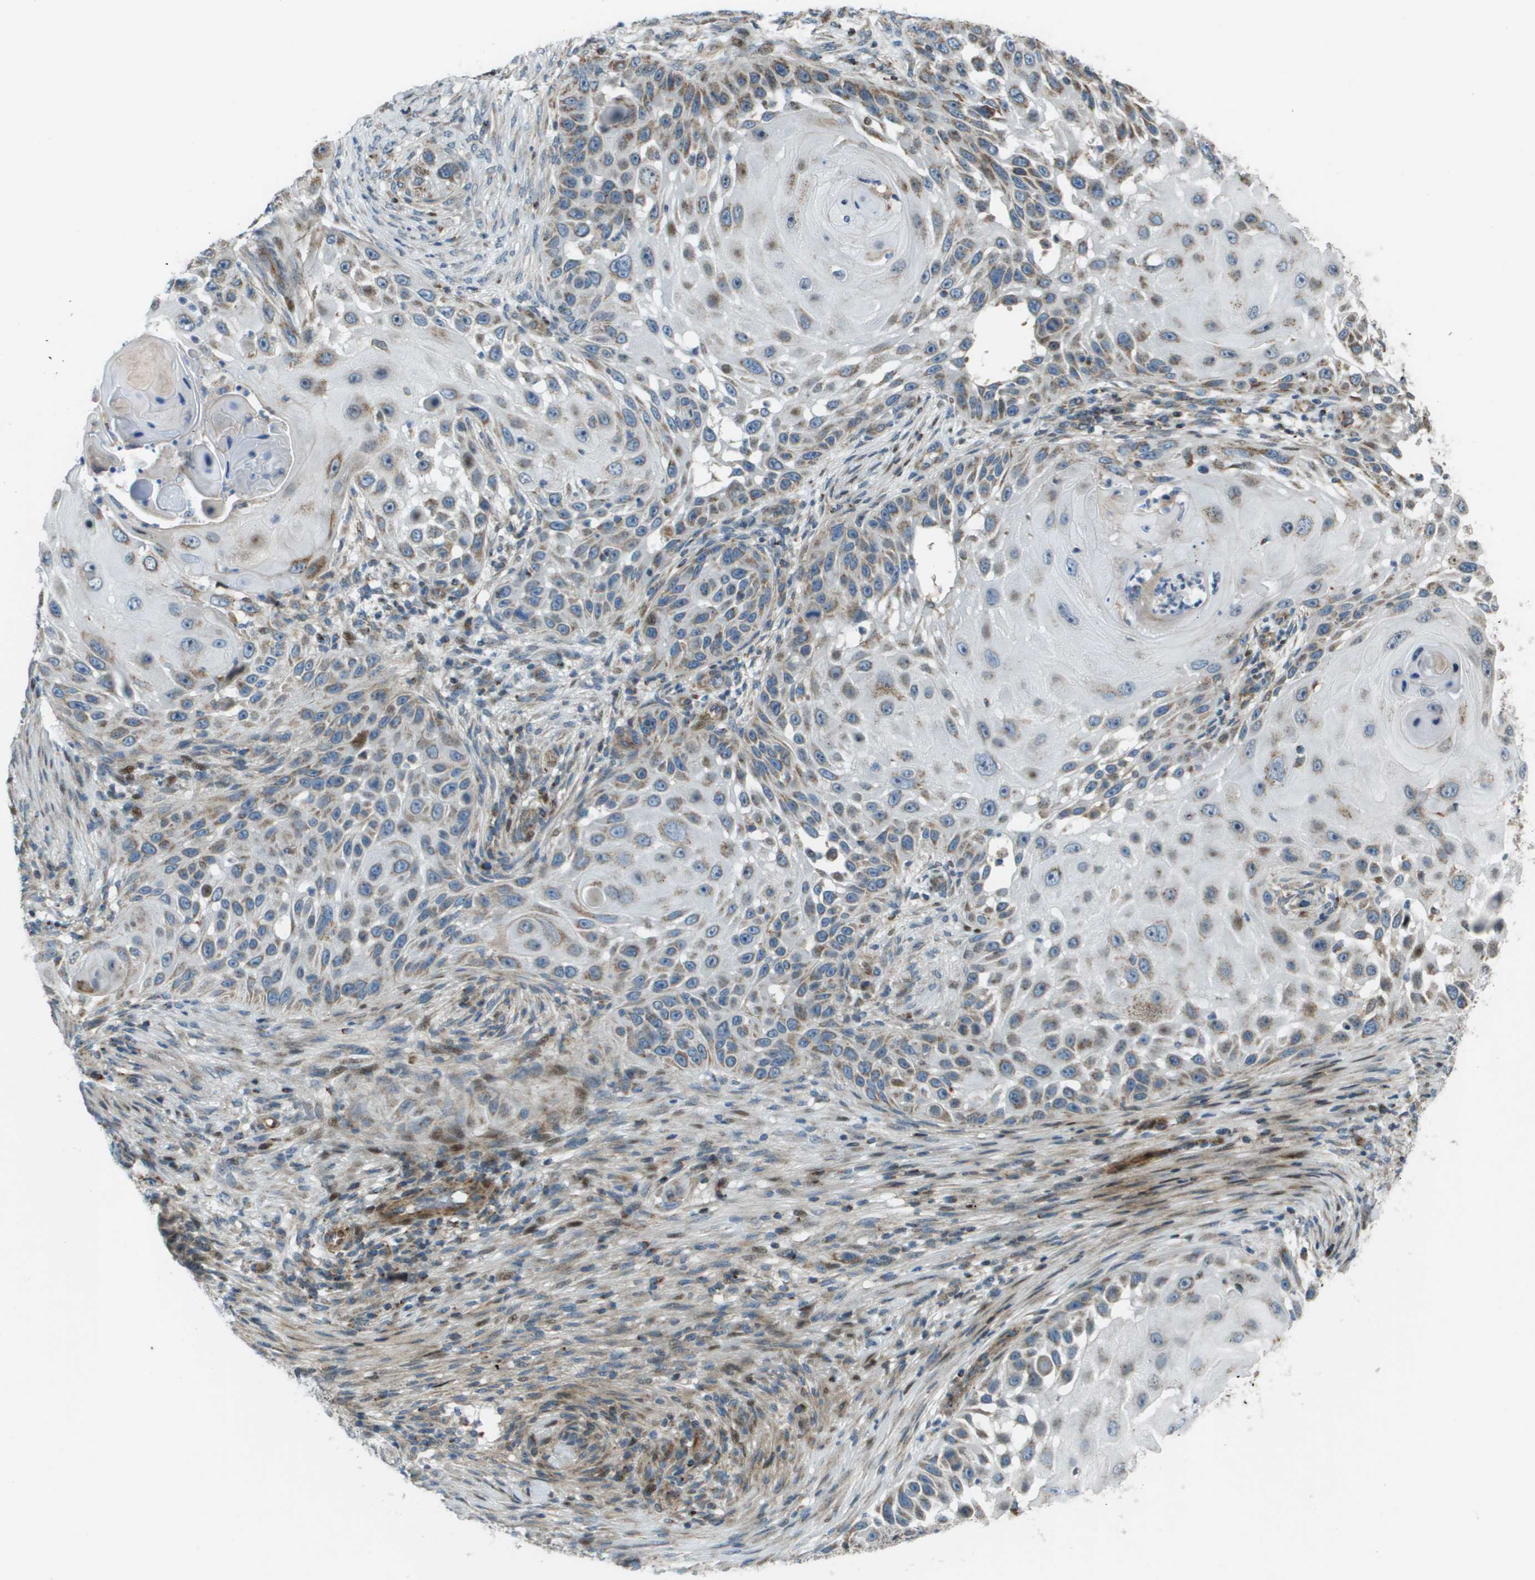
{"staining": {"intensity": "weak", "quantity": "25%-75%", "location": "cytoplasmic/membranous"}, "tissue": "skin cancer", "cell_type": "Tumor cells", "image_type": "cancer", "snomed": [{"axis": "morphology", "description": "Squamous cell carcinoma, NOS"}, {"axis": "topography", "description": "Skin"}], "caption": "Weak cytoplasmic/membranous expression is identified in approximately 25%-75% of tumor cells in skin cancer.", "gene": "MGAT3", "patient": {"sex": "female", "age": 44}}